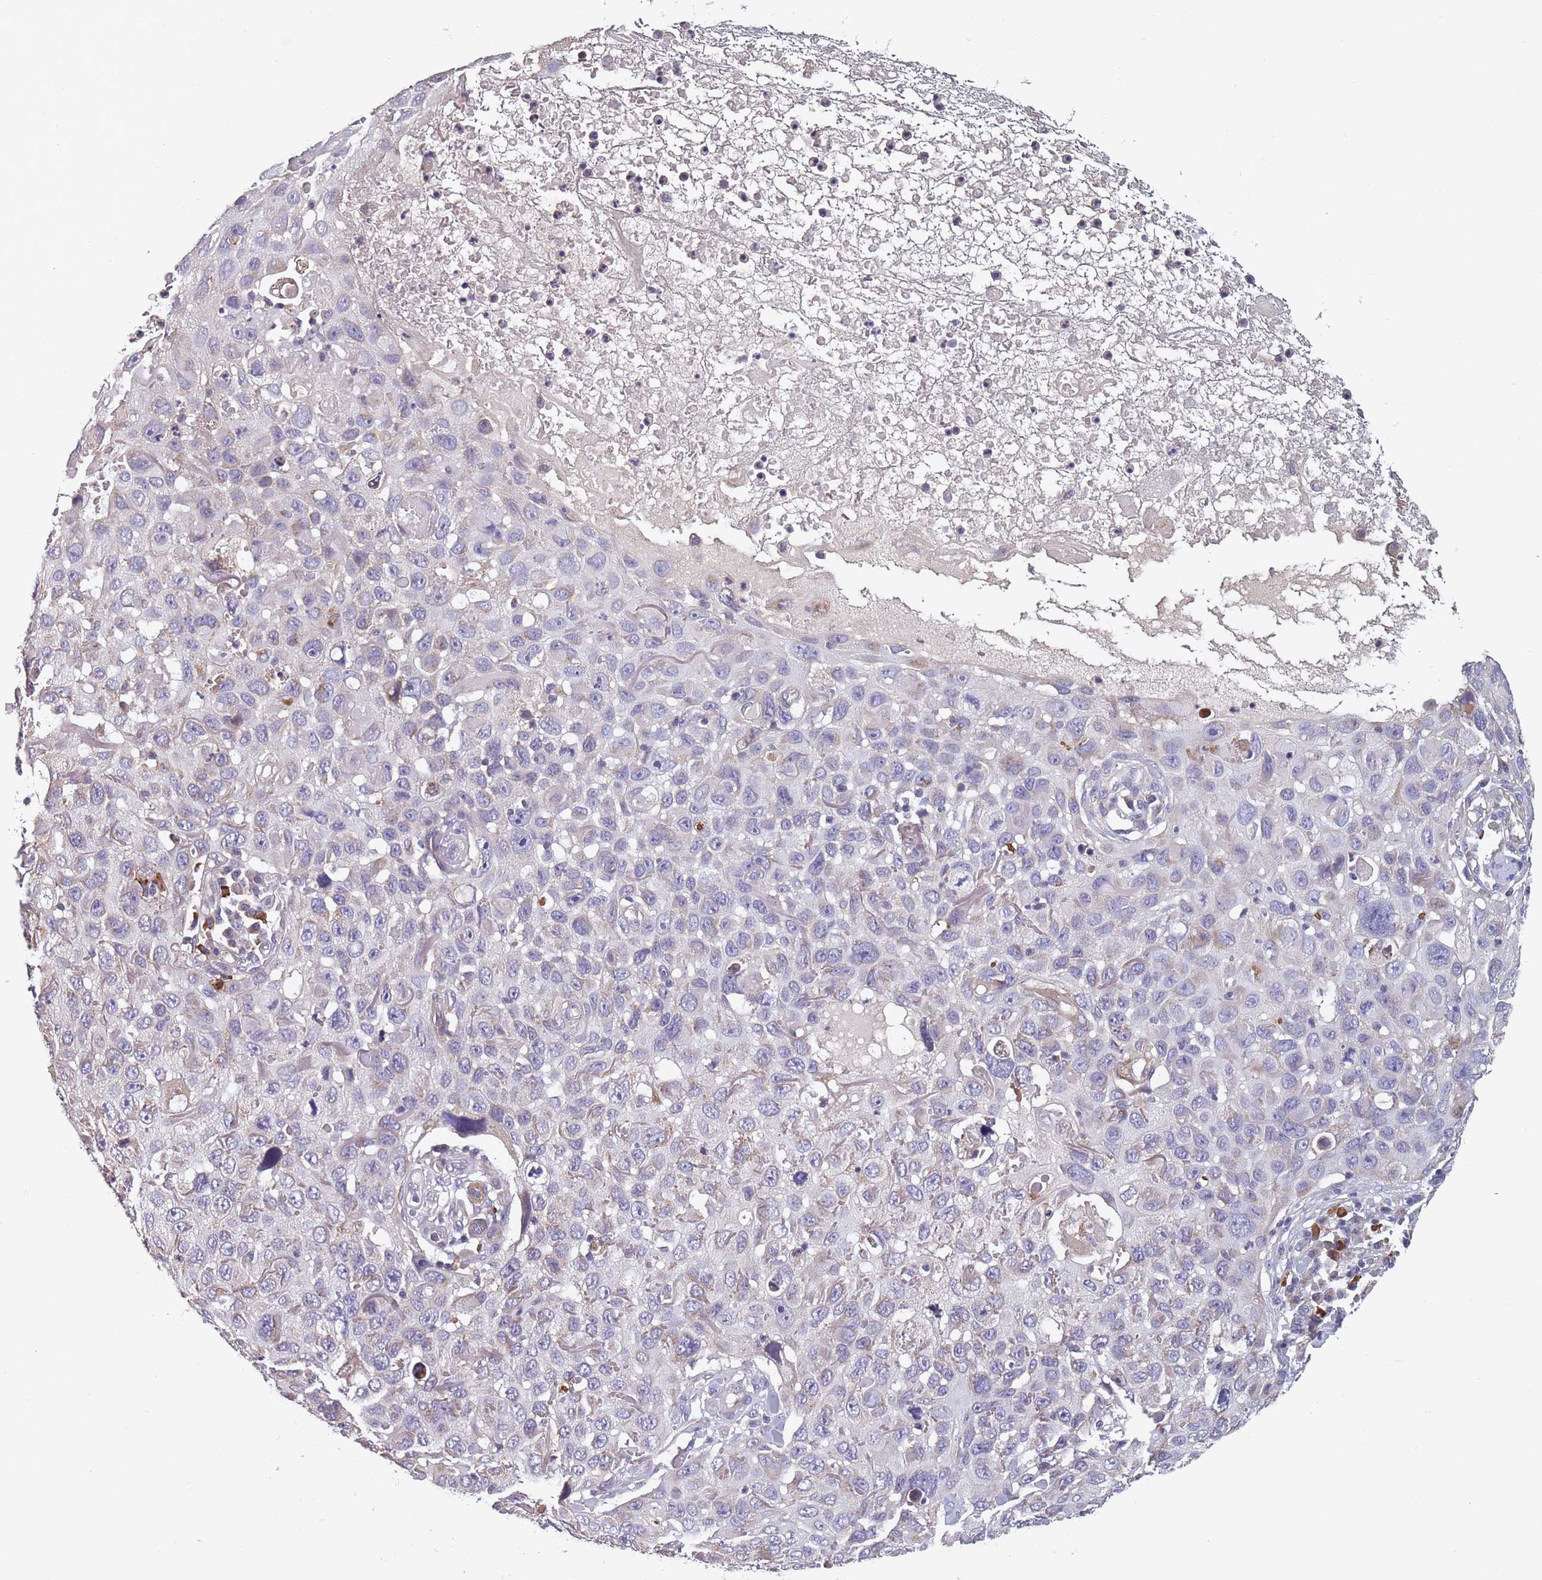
{"staining": {"intensity": "weak", "quantity": "25%-75%", "location": "cytoplasmic/membranous"}, "tissue": "skin cancer", "cell_type": "Tumor cells", "image_type": "cancer", "snomed": [{"axis": "morphology", "description": "Squamous cell carcinoma in situ, NOS"}, {"axis": "morphology", "description": "Squamous cell carcinoma, NOS"}, {"axis": "topography", "description": "Skin"}], "caption": "Immunohistochemistry micrograph of human skin squamous cell carcinoma in situ stained for a protein (brown), which shows low levels of weak cytoplasmic/membranous expression in approximately 25%-75% of tumor cells.", "gene": "TOMM40L", "patient": {"sex": "male", "age": 93}}